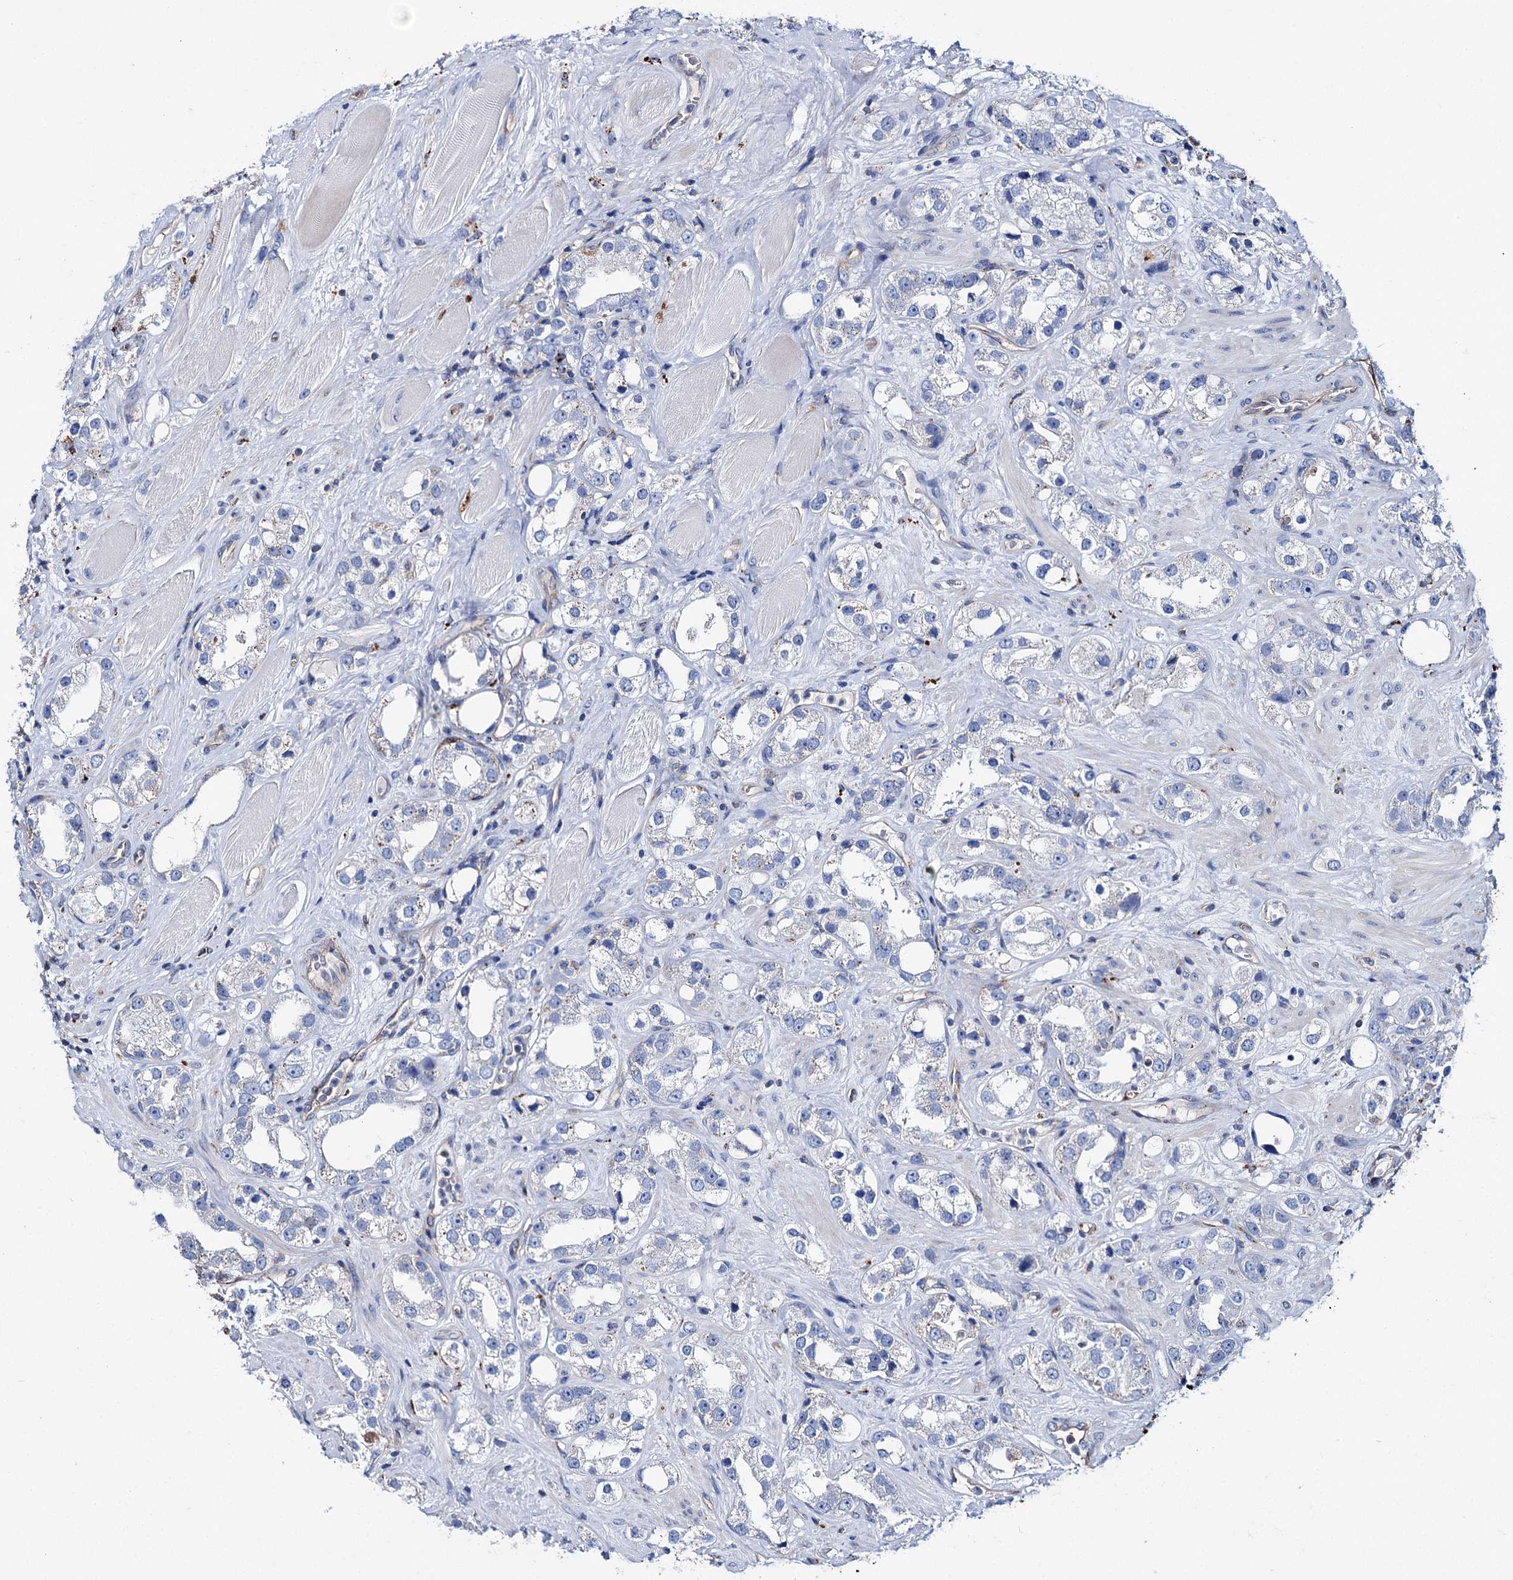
{"staining": {"intensity": "negative", "quantity": "none", "location": "none"}, "tissue": "prostate cancer", "cell_type": "Tumor cells", "image_type": "cancer", "snomed": [{"axis": "morphology", "description": "Adenocarcinoma, NOS"}, {"axis": "topography", "description": "Prostate"}], "caption": "DAB (3,3'-diaminobenzidine) immunohistochemical staining of adenocarcinoma (prostate) exhibits no significant staining in tumor cells.", "gene": "SCPEP1", "patient": {"sex": "male", "age": 79}}